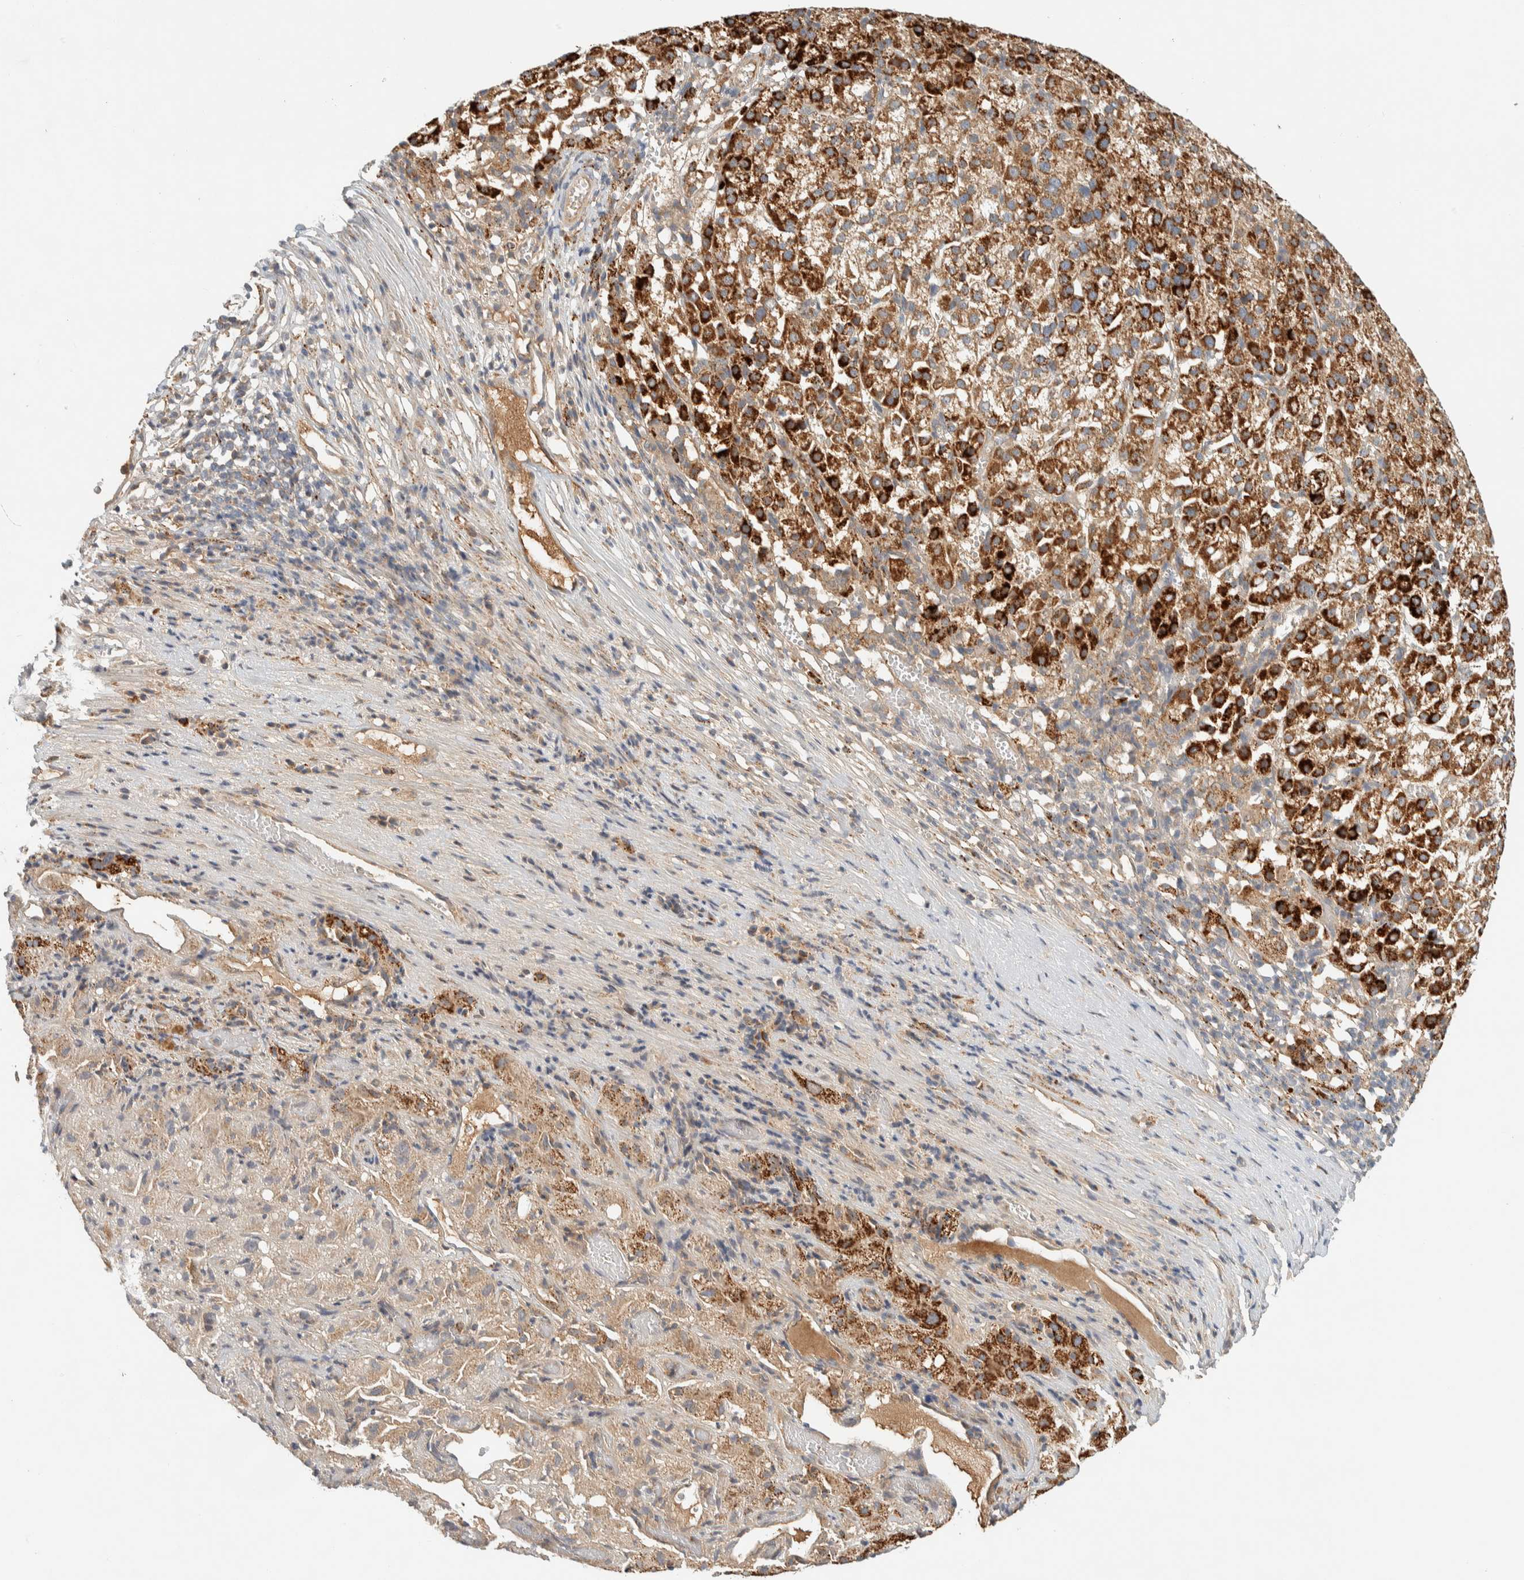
{"staining": {"intensity": "strong", "quantity": ">75%", "location": "cytoplasmic/membranous"}, "tissue": "liver cancer", "cell_type": "Tumor cells", "image_type": "cancer", "snomed": [{"axis": "morphology", "description": "Carcinoma, Hepatocellular, NOS"}, {"axis": "topography", "description": "Liver"}], "caption": "Immunohistochemistry (IHC) image of neoplastic tissue: human liver cancer (hepatocellular carcinoma) stained using immunohistochemistry (IHC) shows high levels of strong protein expression localized specifically in the cytoplasmic/membranous of tumor cells, appearing as a cytoplasmic/membranous brown color.", "gene": "FAM167A", "patient": {"sex": "female", "age": 58}}